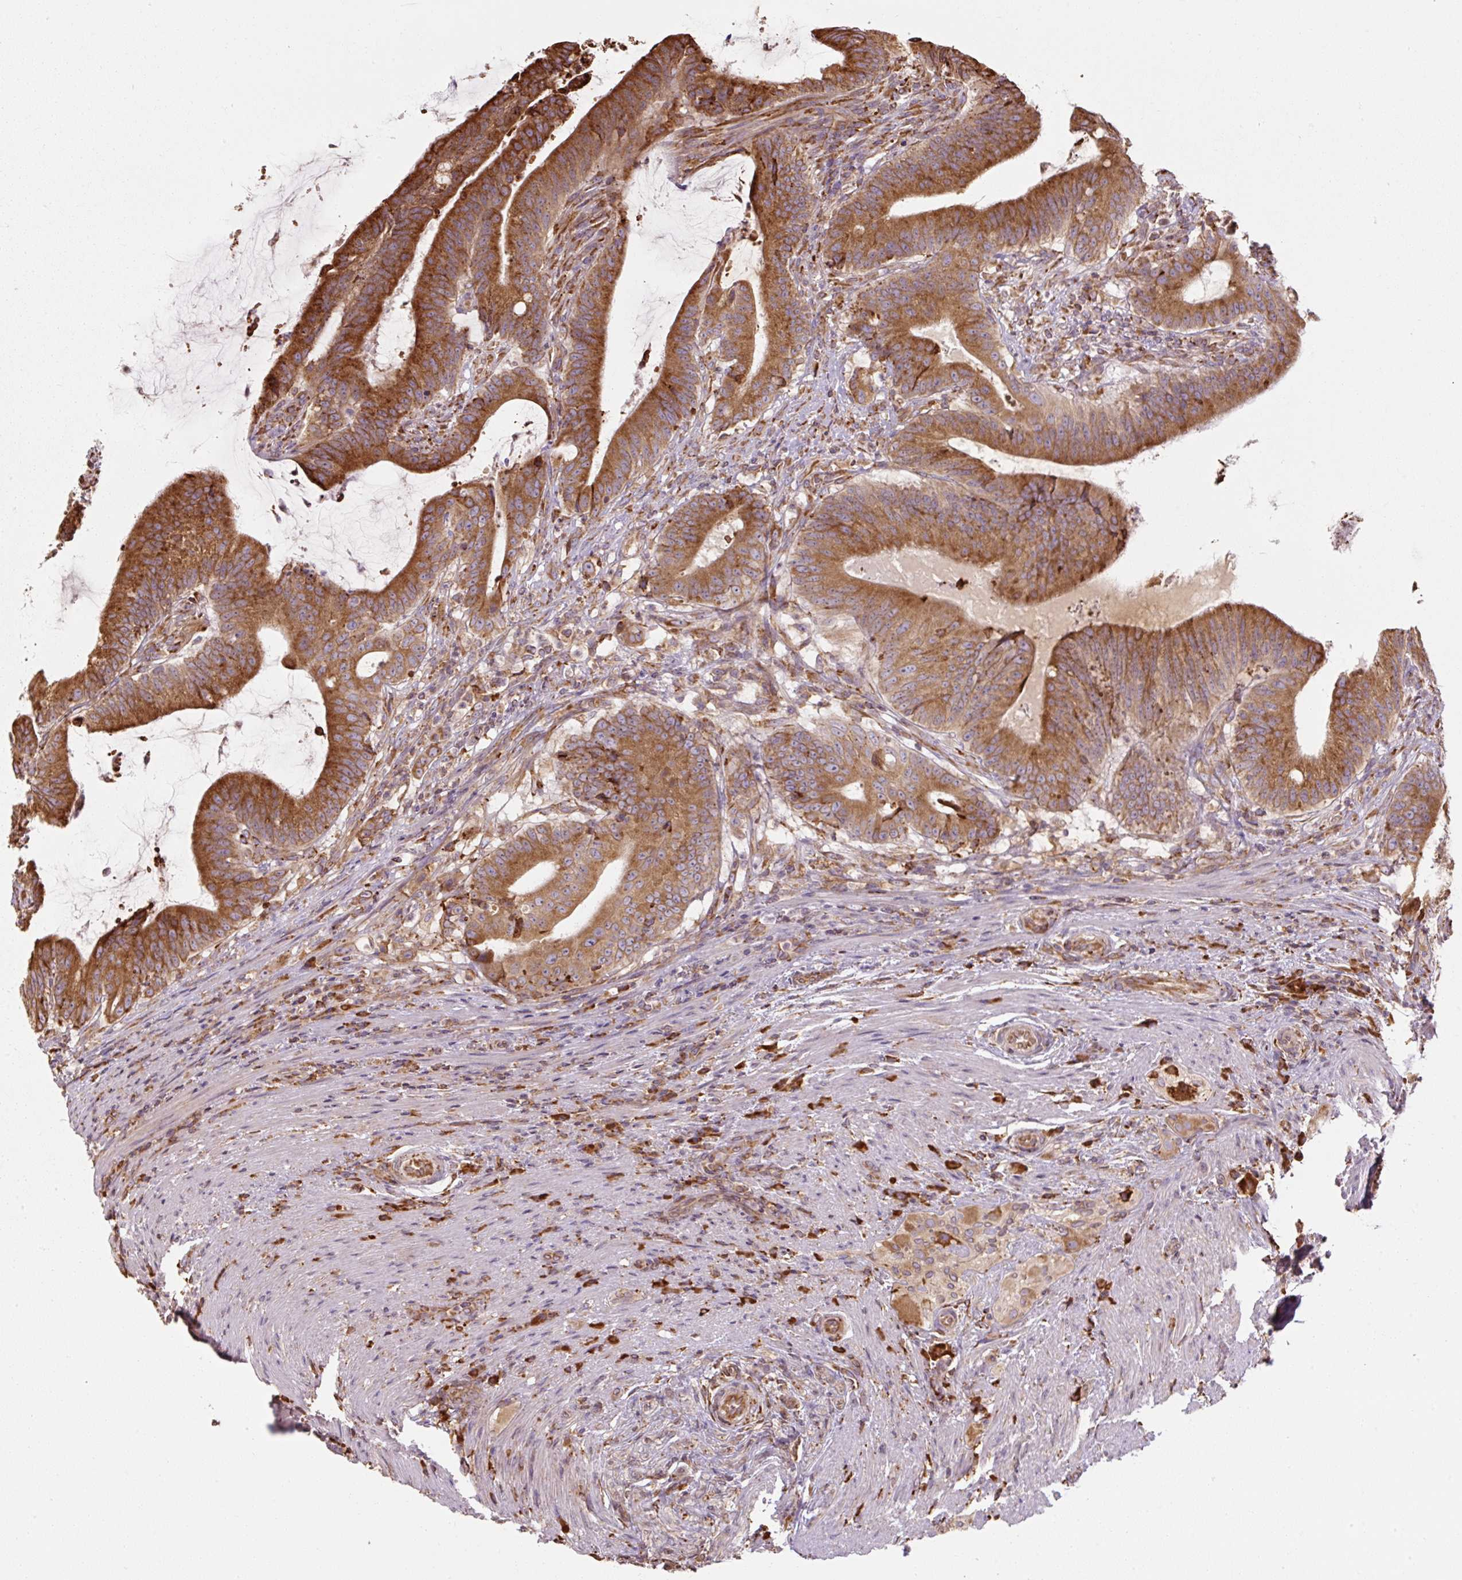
{"staining": {"intensity": "moderate", "quantity": ">75%", "location": "cytoplasmic/membranous"}, "tissue": "colorectal cancer", "cell_type": "Tumor cells", "image_type": "cancer", "snomed": [{"axis": "morphology", "description": "Adenocarcinoma, NOS"}, {"axis": "topography", "description": "Colon"}], "caption": "The micrograph demonstrates a brown stain indicating the presence of a protein in the cytoplasmic/membranous of tumor cells in colorectal cancer.", "gene": "PRKCSH", "patient": {"sex": "female", "age": 43}}